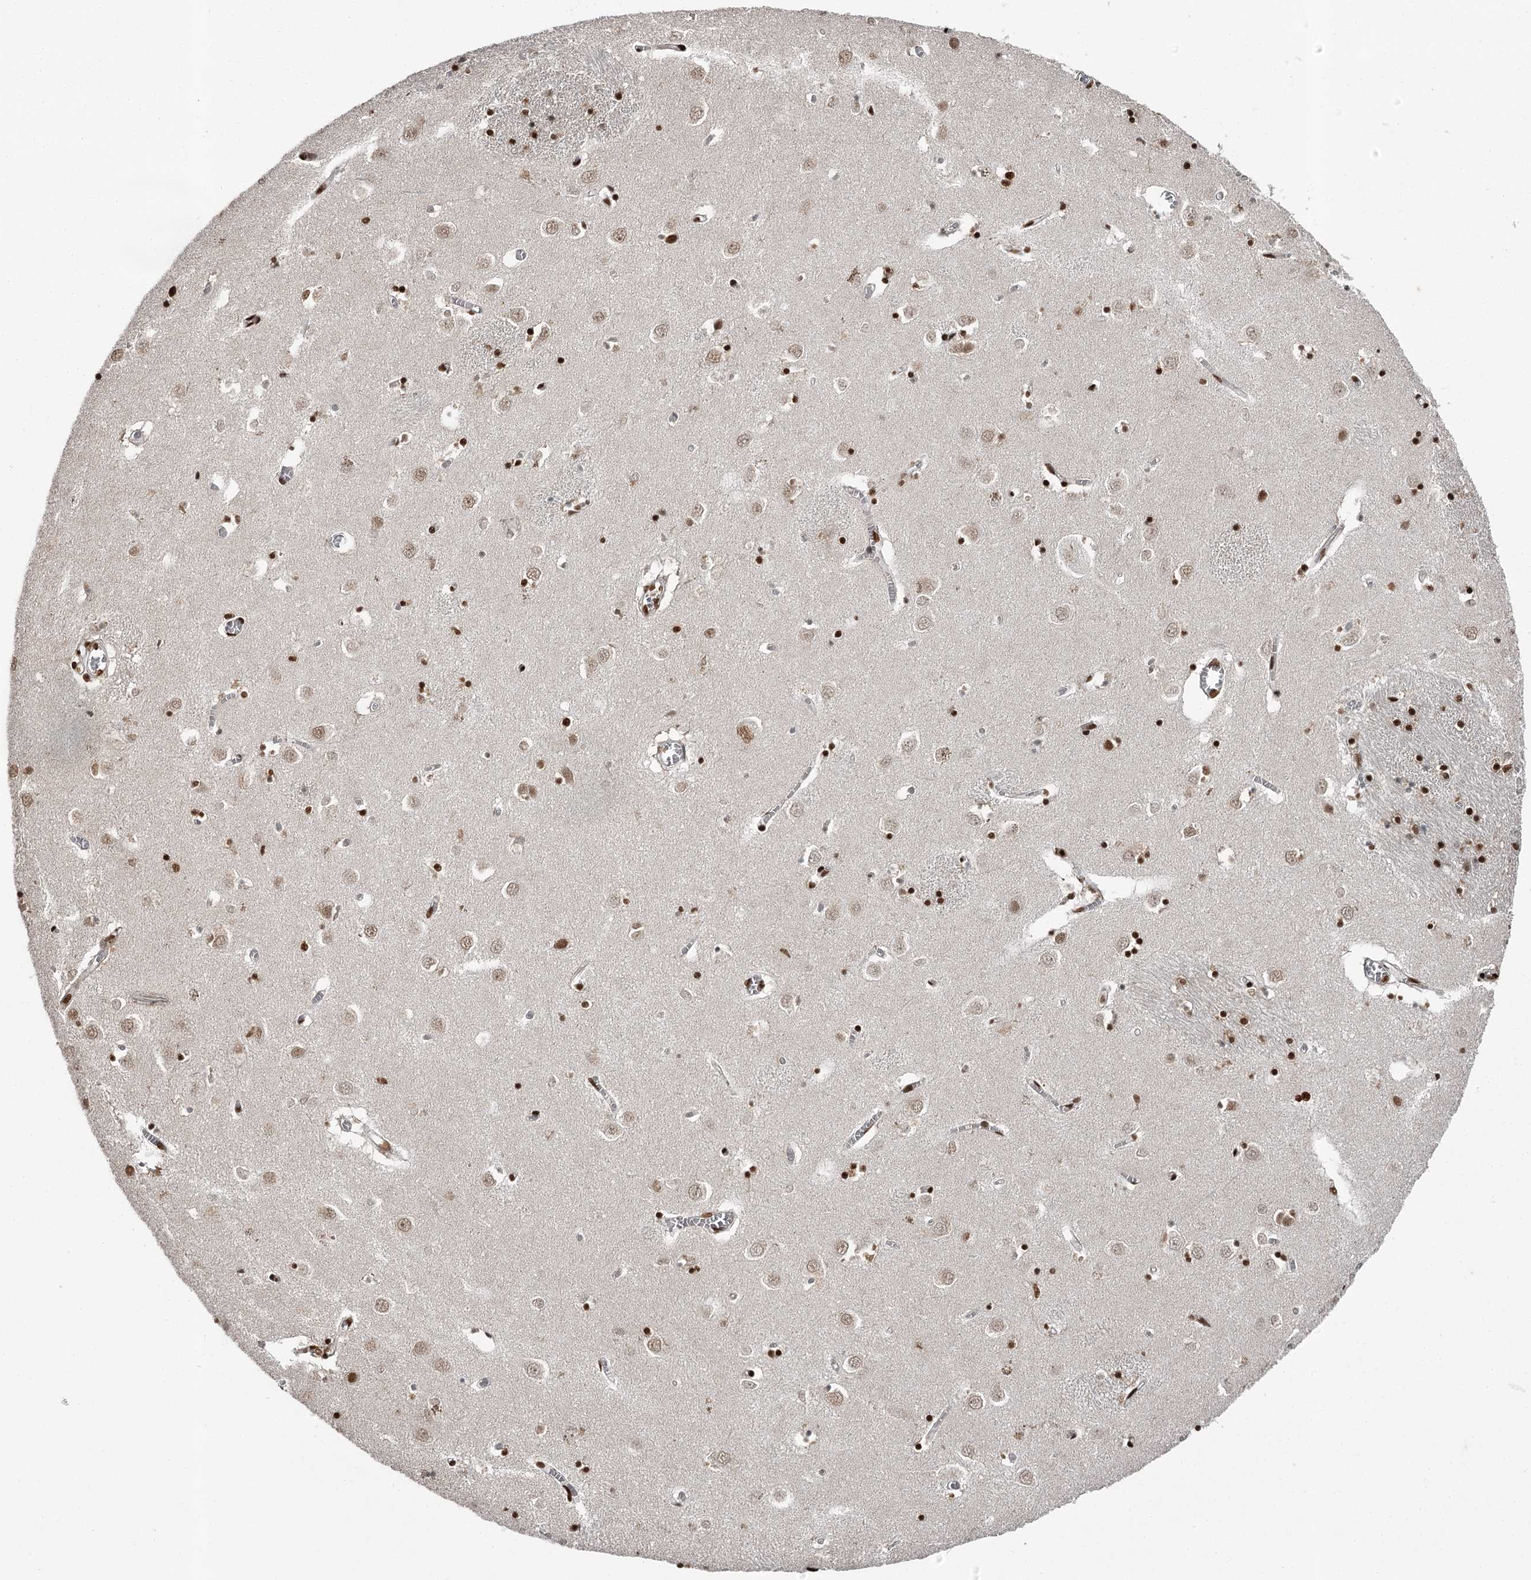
{"staining": {"intensity": "strong", "quantity": ">75%", "location": "nuclear"}, "tissue": "caudate", "cell_type": "Glial cells", "image_type": "normal", "snomed": [{"axis": "morphology", "description": "Normal tissue, NOS"}, {"axis": "topography", "description": "Lateral ventricle wall"}], "caption": "This is a micrograph of IHC staining of benign caudate, which shows strong staining in the nuclear of glial cells.", "gene": "RBBP7", "patient": {"sex": "male", "age": 70}}